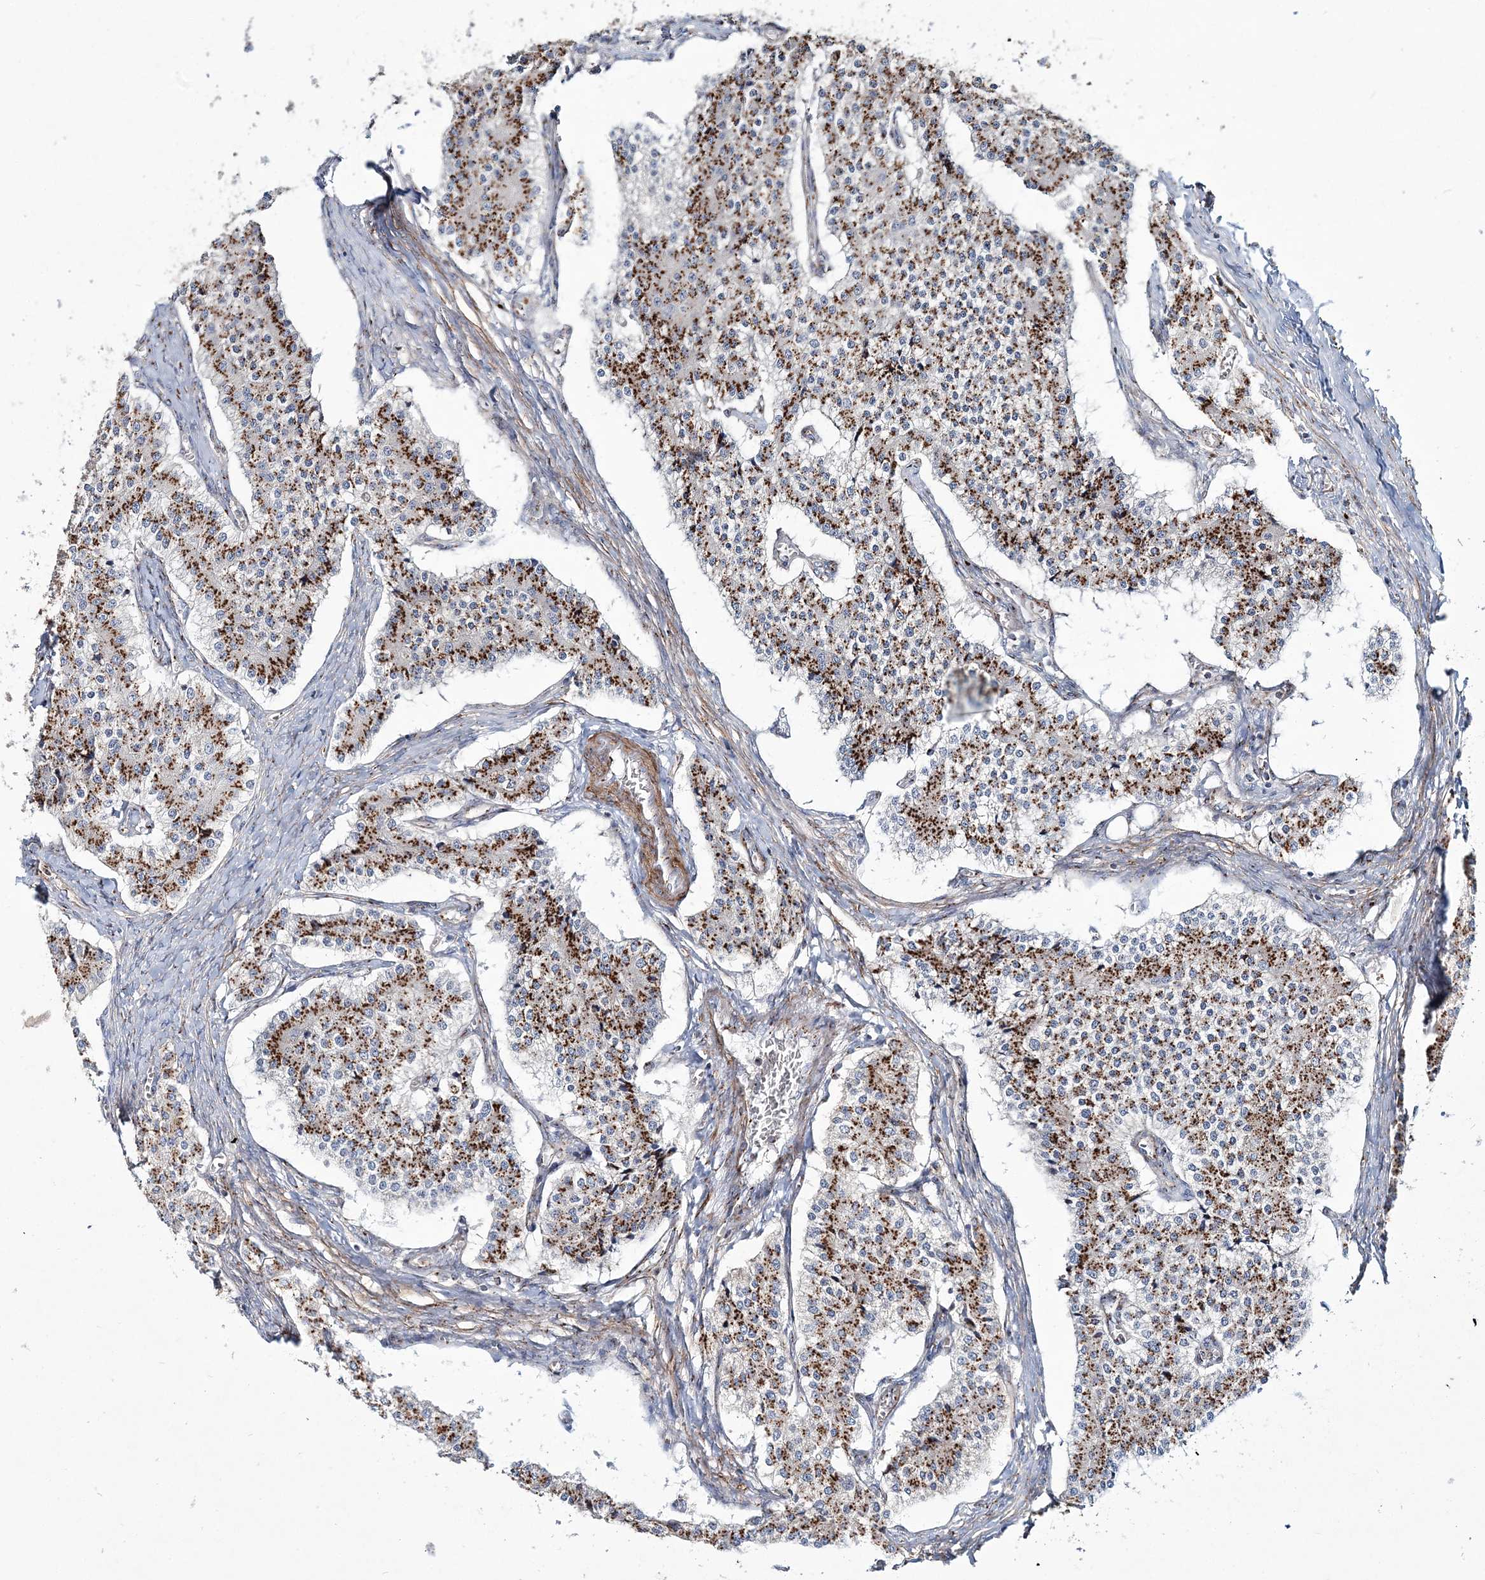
{"staining": {"intensity": "strong", "quantity": ">75%", "location": "cytoplasmic/membranous"}, "tissue": "carcinoid", "cell_type": "Tumor cells", "image_type": "cancer", "snomed": [{"axis": "morphology", "description": "Carcinoid, malignant, NOS"}, {"axis": "topography", "description": "Colon"}], "caption": "The micrograph displays staining of carcinoid (malignant), revealing strong cytoplasmic/membranous protein positivity (brown color) within tumor cells.", "gene": "MAN1A2", "patient": {"sex": "female", "age": 52}}